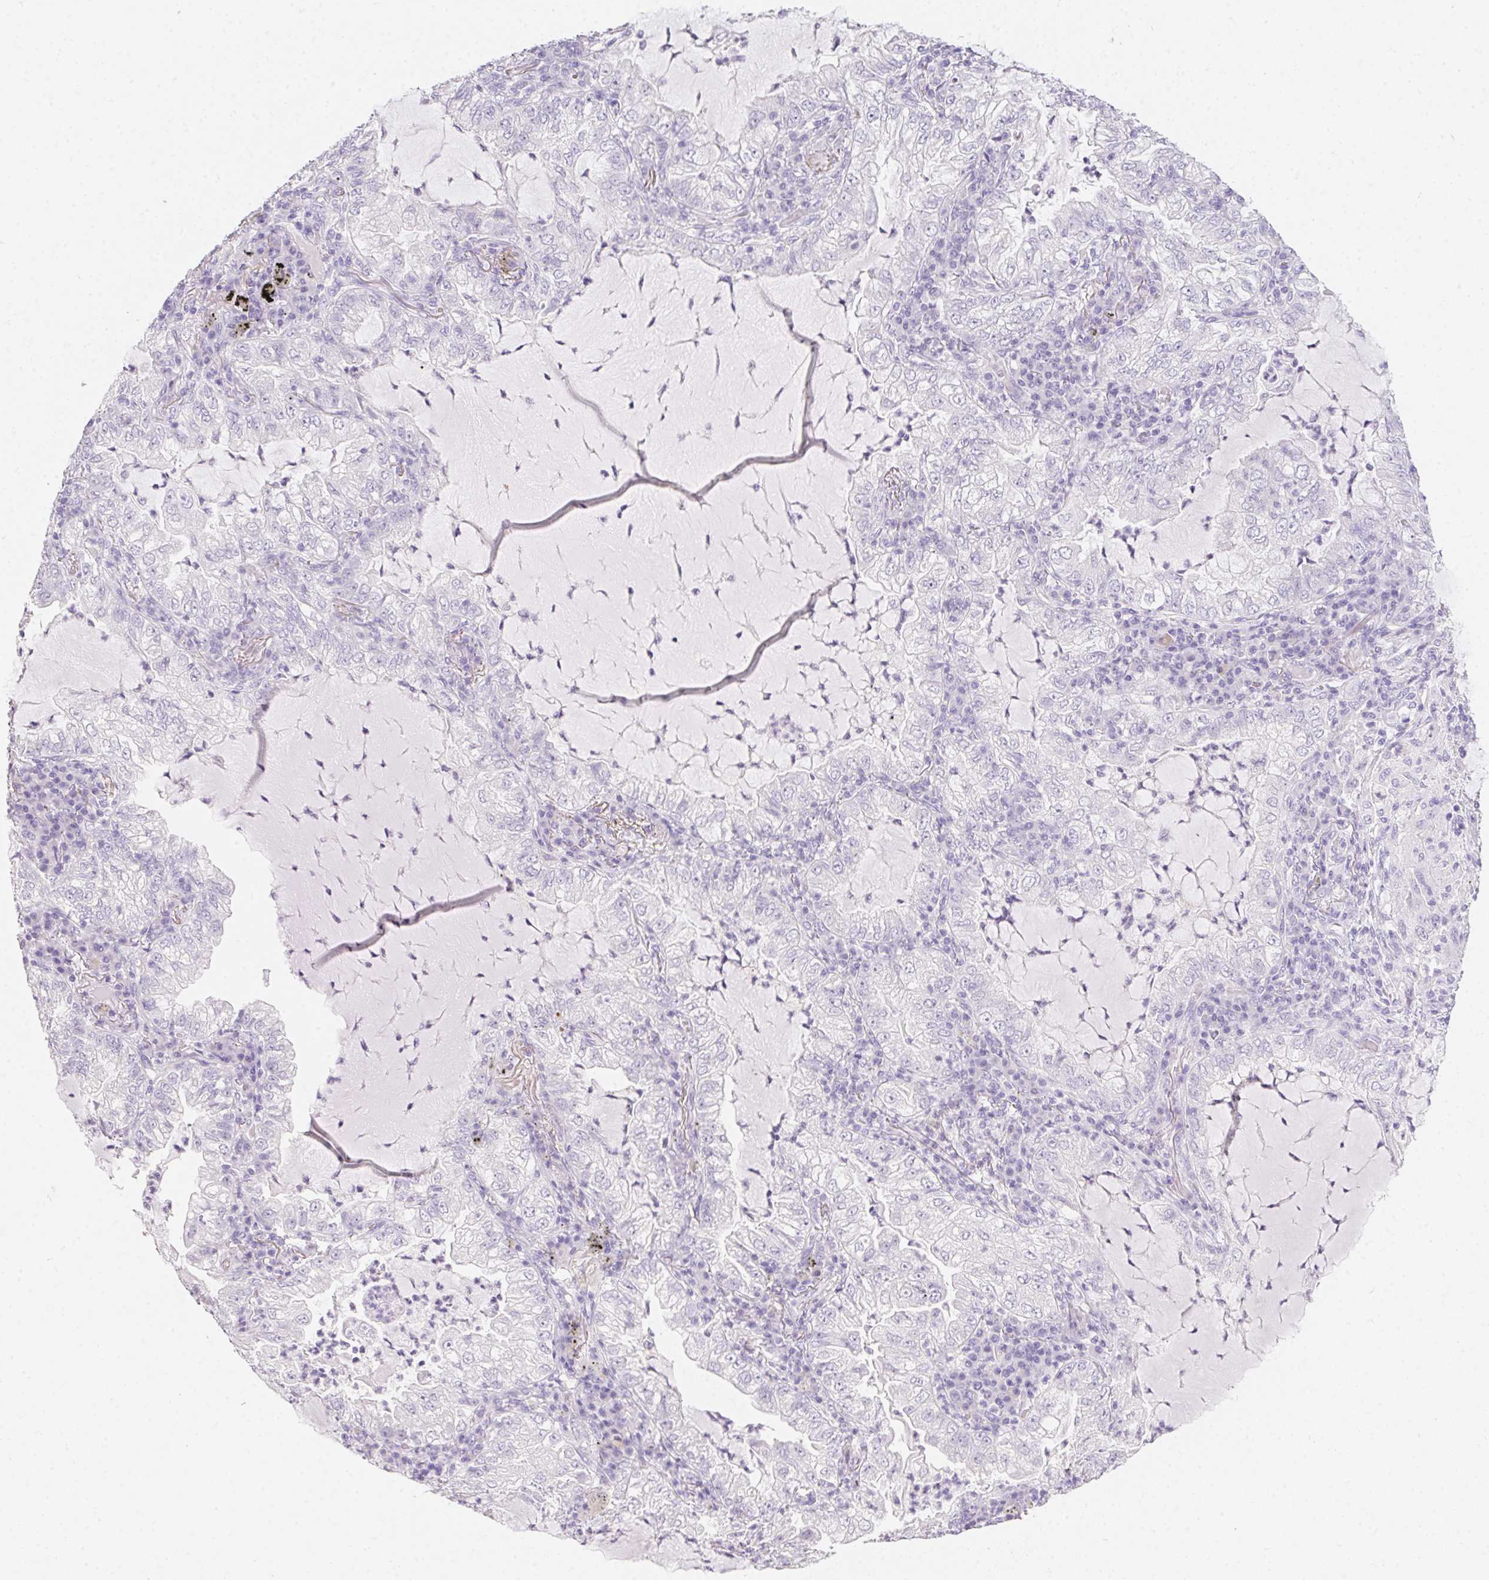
{"staining": {"intensity": "negative", "quantity": "none", "location": "none"}, "tissue": "lung cancer", "cell_type": "Tumor cells", "image_type": "cancer", "snomed": [{"axis": "morphology", "description": "Adenocarcinoma, NOS"}, {"axis": "topography", "description": "Lung"}], "caption": "Immunohistochemistry (IHC) histopathology image of human lung adenocarcinoma stained for a protein (brown), which reveals no expression in tumor cells.", "gene": "MYL4", "patient": {"sex": "female", "age": 73}}